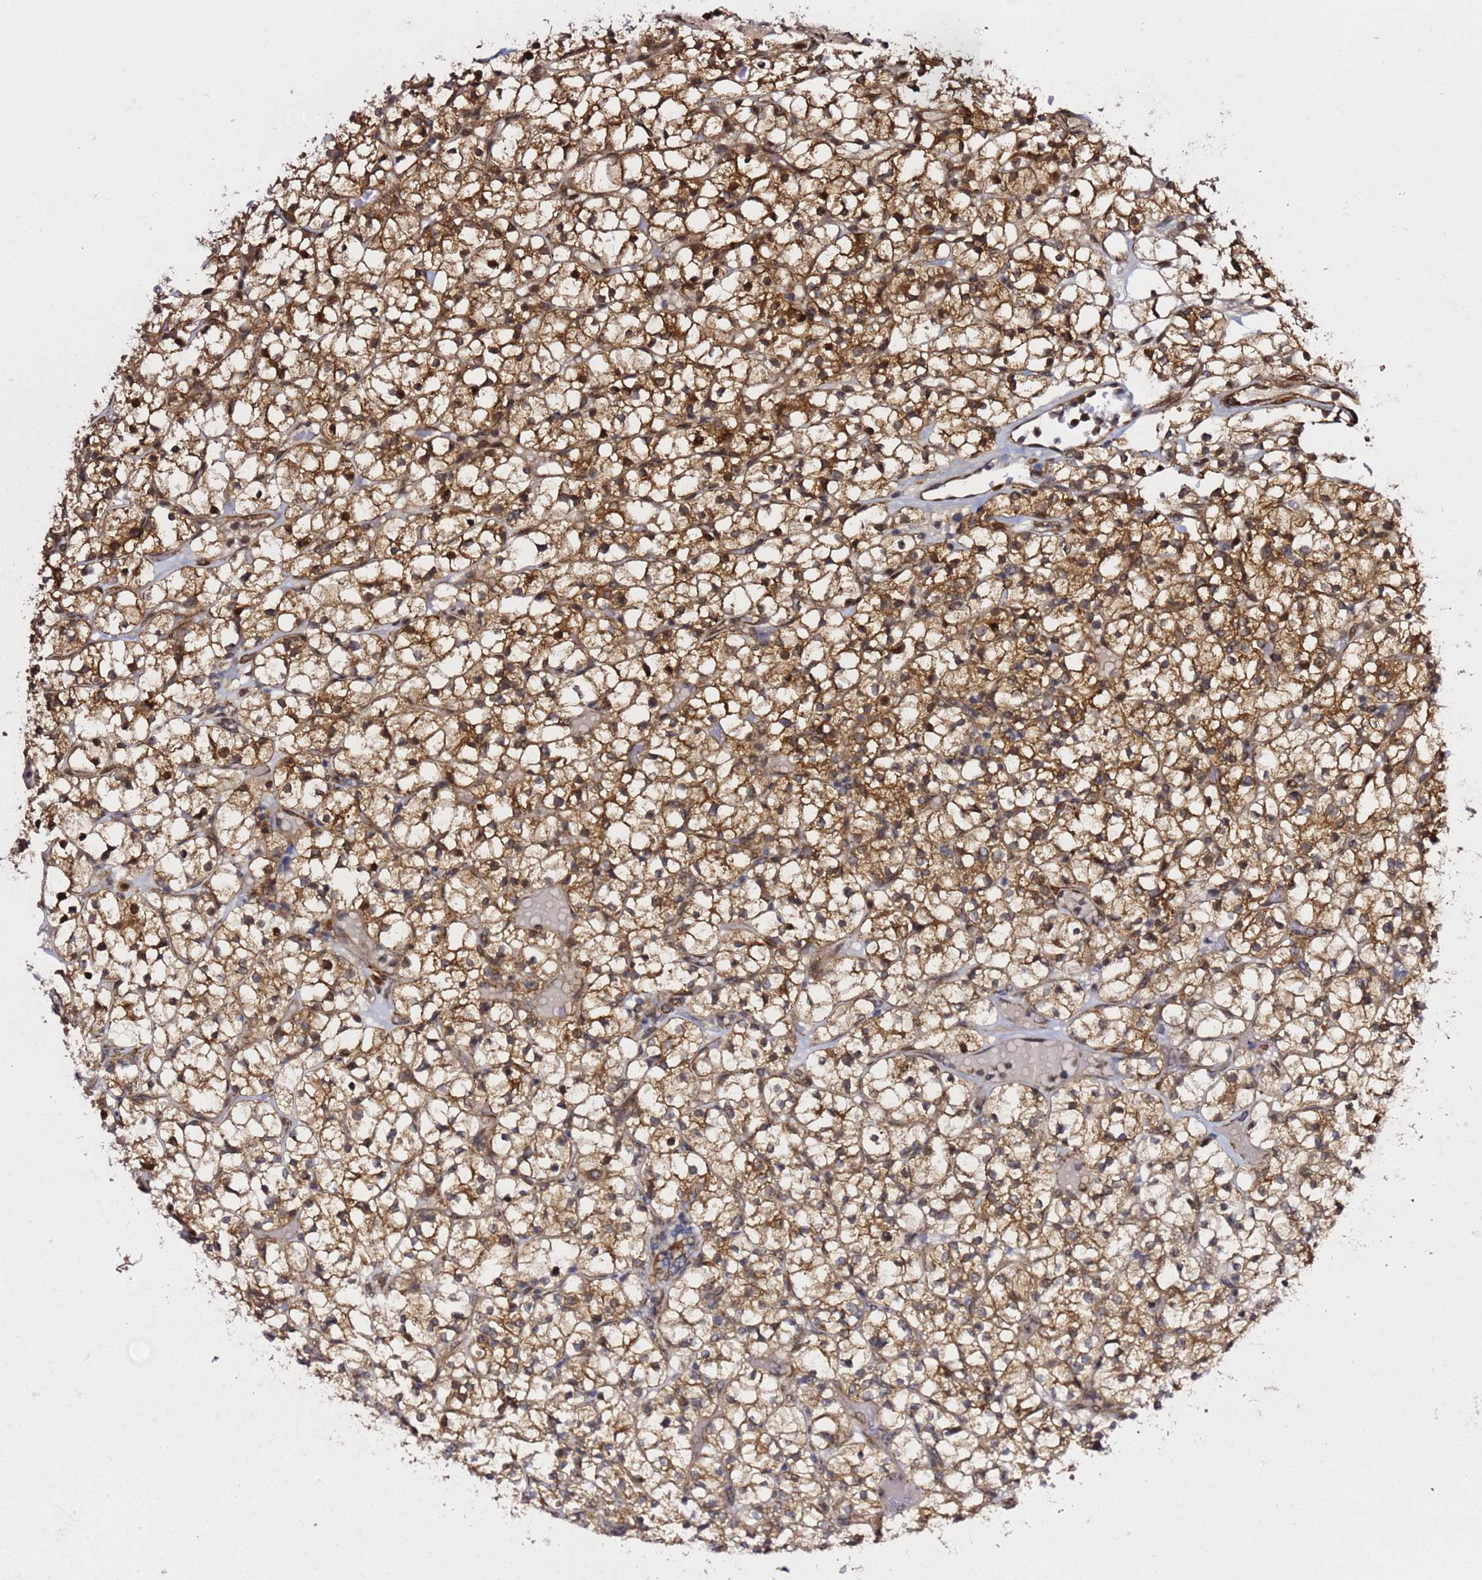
{"staining": {"intensity": "moderate", "quantity": ">75%", "location": "cytoplasmic/membranous"}, "tissue": "renal cancer", "cell_type": "Tumor cells", "image_type": "cancer", "snomed": [{"axis": "morphology", "description": "Adenocarcinoma, NOS"}, {"axis": "topography", "description": "Kidney"}], "caption": "Moderate cytoplasmic/membranous staining is seen in about >75% of tumor cells in adenocarcinoma (renal). The staining is performed using DAB brown chromogen to label protein expression. The nuclei are counter-stained blue using hematoxylin.", "gene": "PRKAB2", "patient": {"sex": "female", "age": 64}}